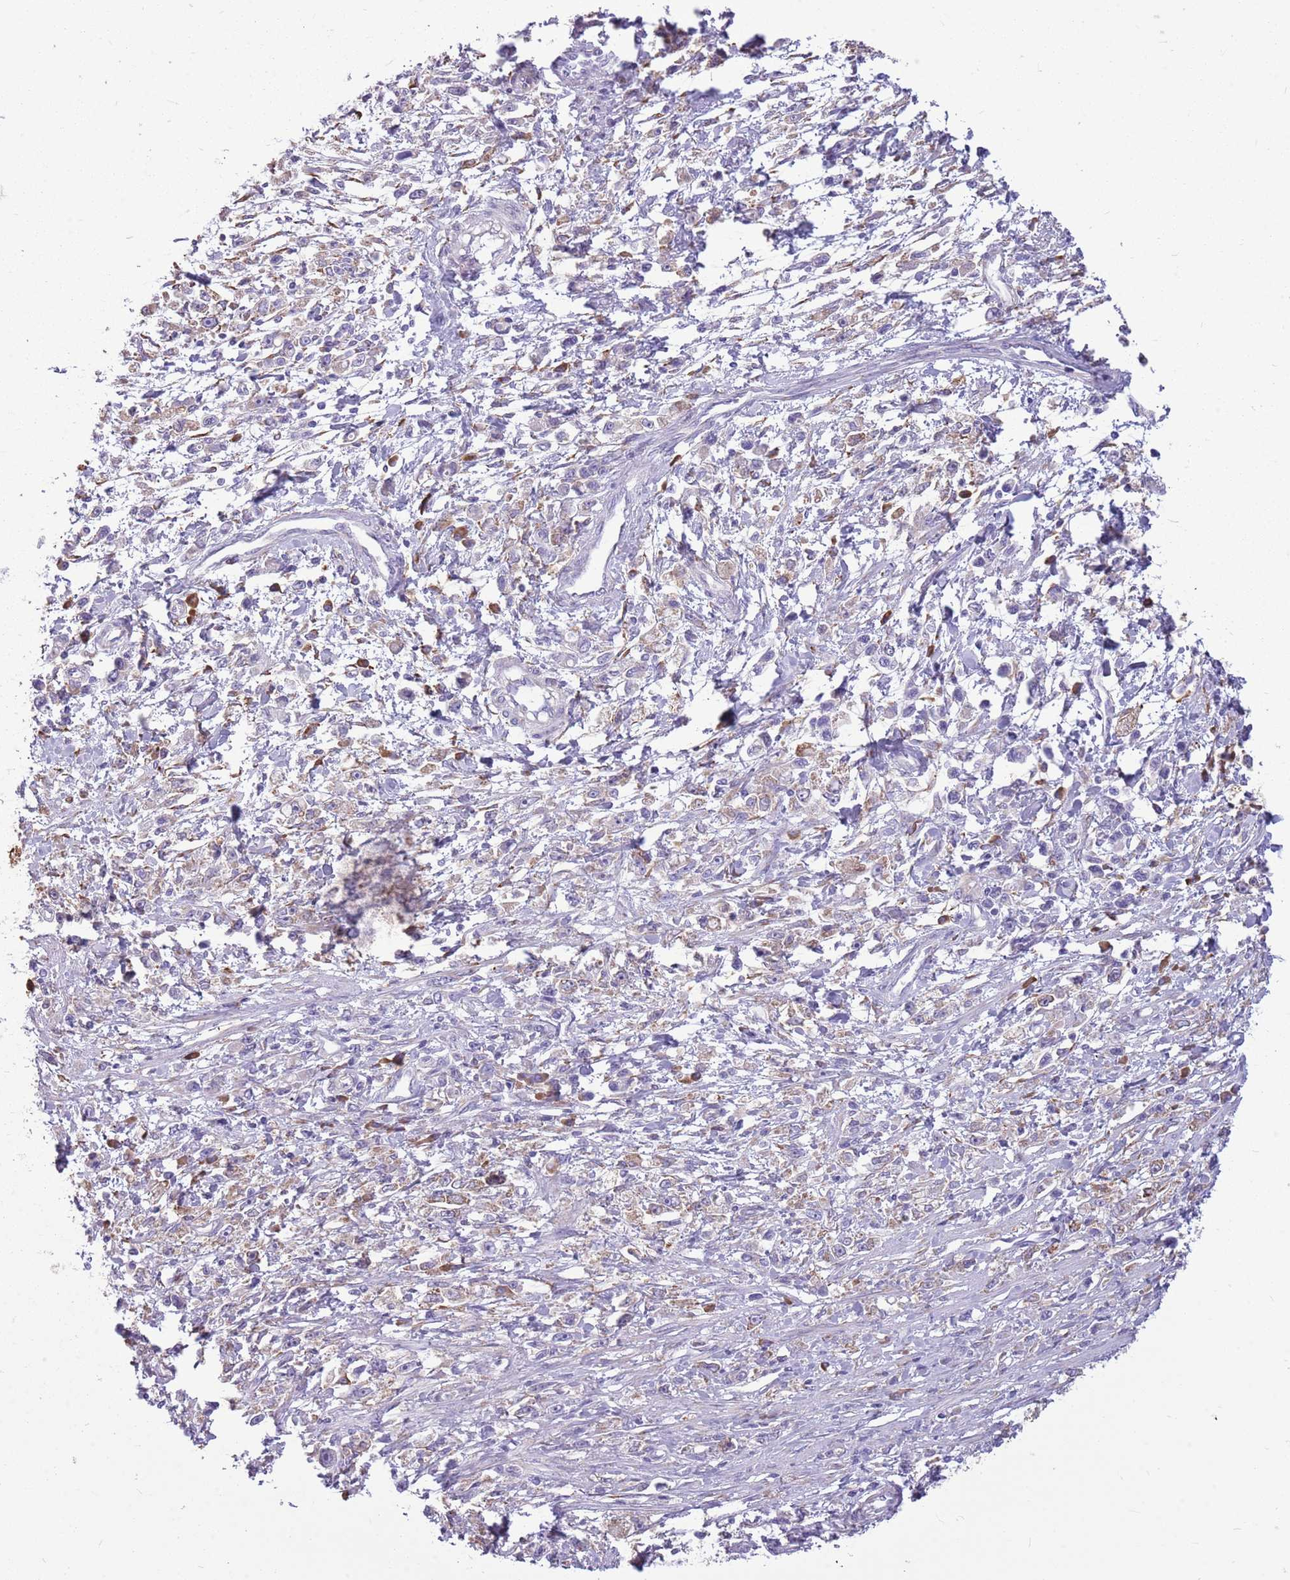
{"staining": {"intensity": "negative", "quantity": "none", "location": "none"}, "tissue": "stomach cancer", "cell_type": "Tumor cells", "image_type": "cancer", "snomed": [{"axis": "morphology", "description": "Adenocarcinoma, NOS"}, {"axis": "topography", "description": "Stomach"}], "caption": "An immunohistochemistry (IHC) histopathology image of stomach adenocarcinoma is shown. There is no staining in tumor cells of stomach adenocarcinoma. Brightfield microscopy of immunohistochemistry (IHC) stained with DAB (3,3'-diaminobenzidine) (brown) and hematoxylin (blue), captured at high magnification.", "gene": "KCTD19", "patient": {"sex": "female", "age": 59}}